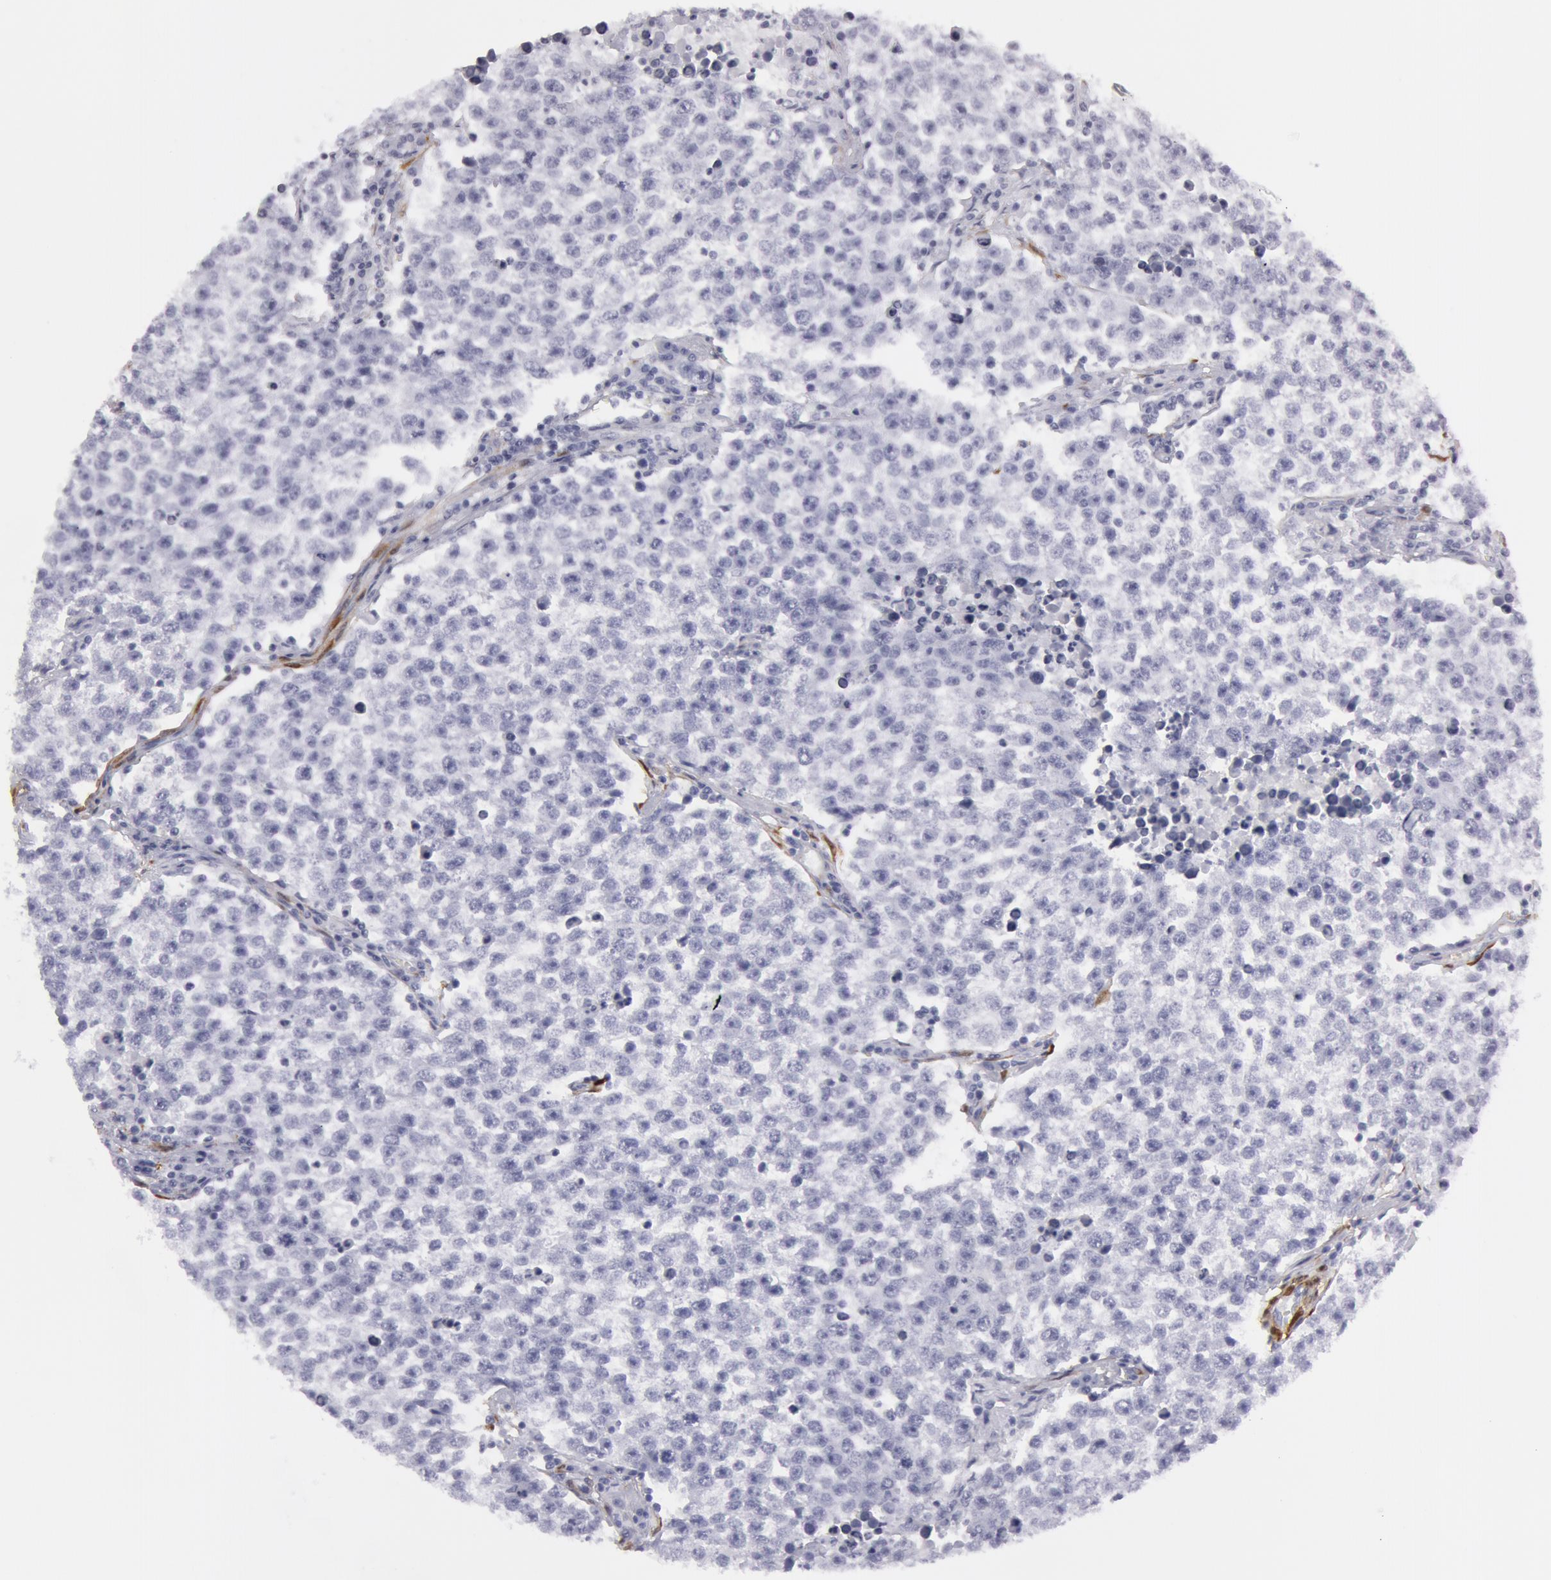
{"staining": {"intensity": "negative", "quantity": "none", "location": "none"}, "tissue": "testis cancer", "cell_type": "Tumor cells", "image_type": "cancer", "snomed": [{"axis": "morphology", "description": "Seminoma, NOS"}, {"axis": "topography", "description": "Testis"}], "caption": "Tumor cells show no significant protein positivity in testis cancer (seminoma). Brightfield microscopy of IHC stained with DAB (brown) and hematoxylin (blue), captured at high magnification.", "gene": "TAGLN", "patient": {"sex": "male", "age": 36}}